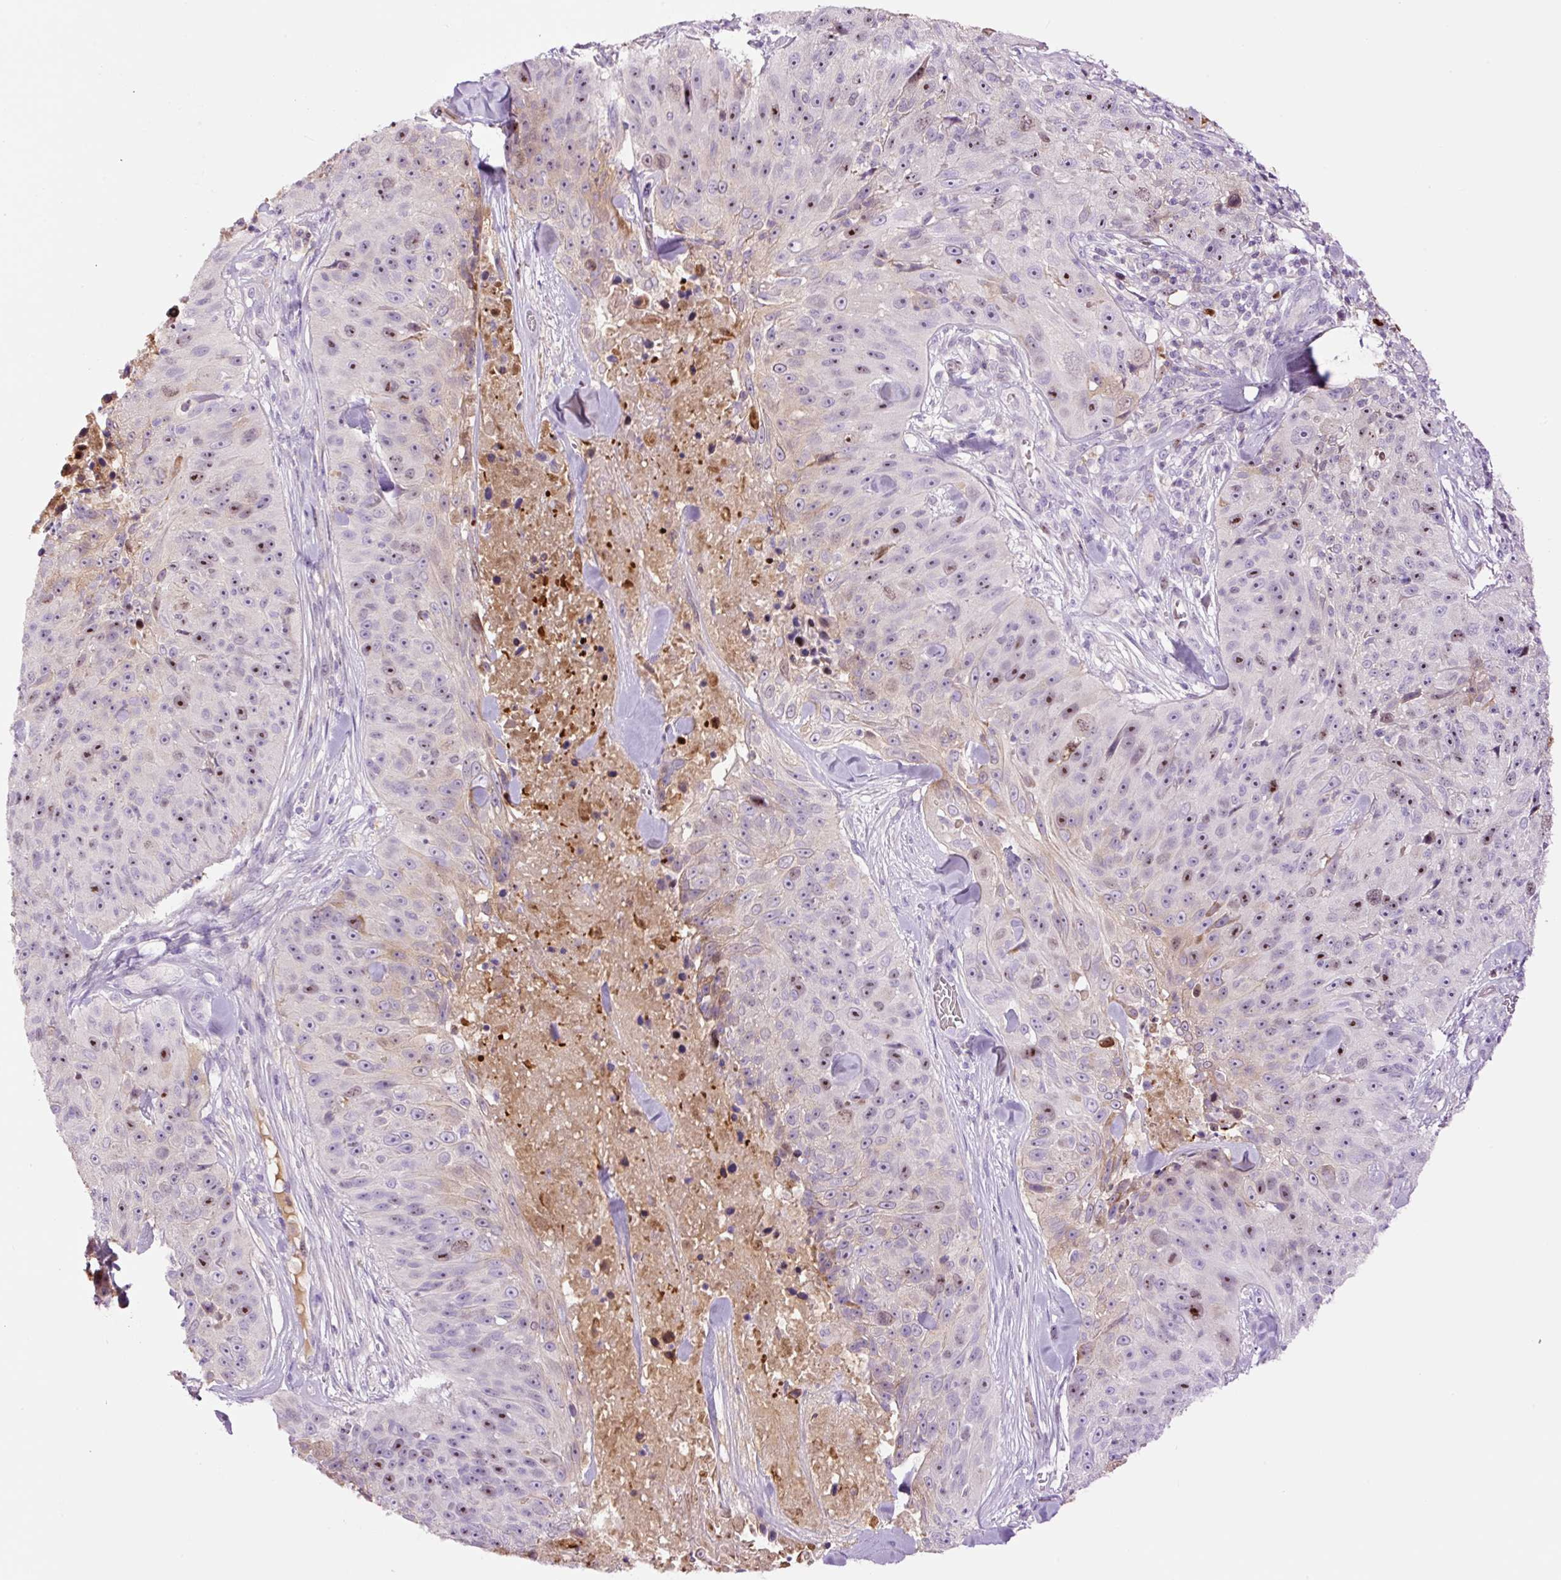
{"staining": {"intensity": "moderate", "quantity": "25%-75%", "location": "cytoplasmic/membranous,nuclear"}, "tissue": "skin cancer", "cell_type": "Tumor cells", "image_type": "cancer", "snomed": [{"axis": "morphology", "description": "Squamous cell carcinoma, NOS"}, {"axis": "topography", "description": "Skin"}], "caption": "Skin cancer (squamous cell carcinoma) stained with a brown dye reveals moderate cytoplasmic/membranous and nuclear positive positivity in approximately 25%-75% of tumor cells.", "gene": "DPPA4", "patient": {"sex": "female", "age": 87}}